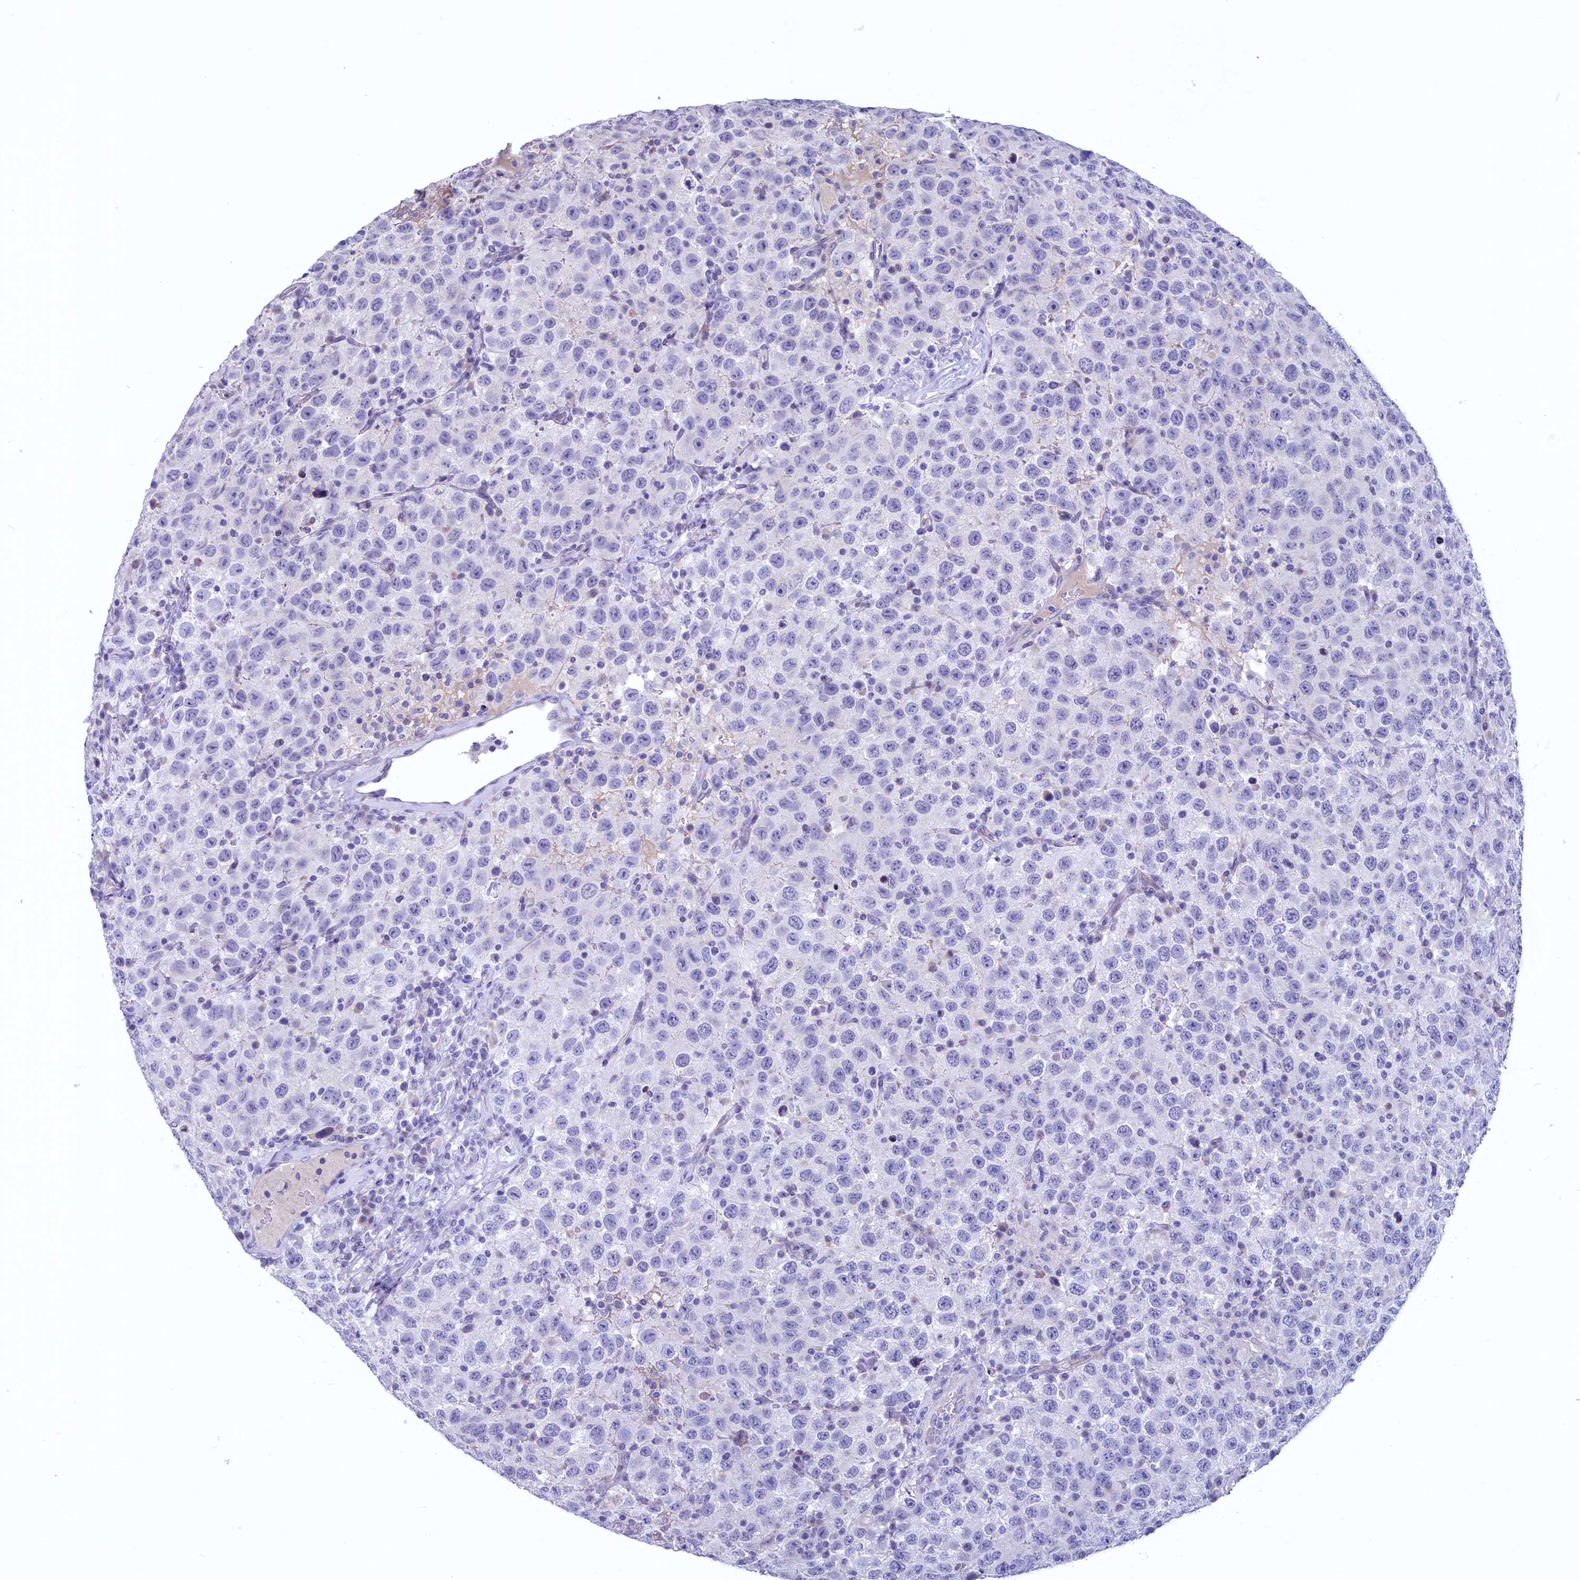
{"staining": {"intensity": "negative", "quantity": "none", "location": "none"}, "tissue": "testis cancer", "cell_type": "Tumor cells", "image_type": "cancer", "snomed": [{"axis": "morphology", "description": "Seminoma, NOS"}, {"axis": "topography", "description": "Testis"}], "caption": "Seminoma (testis) stained for a protein using immunohistochemistry (IHC) demonstrates no positivity tumor cells.", "gene": "ZSWIM4", "patient": {"sex": "male", "age": 41}}